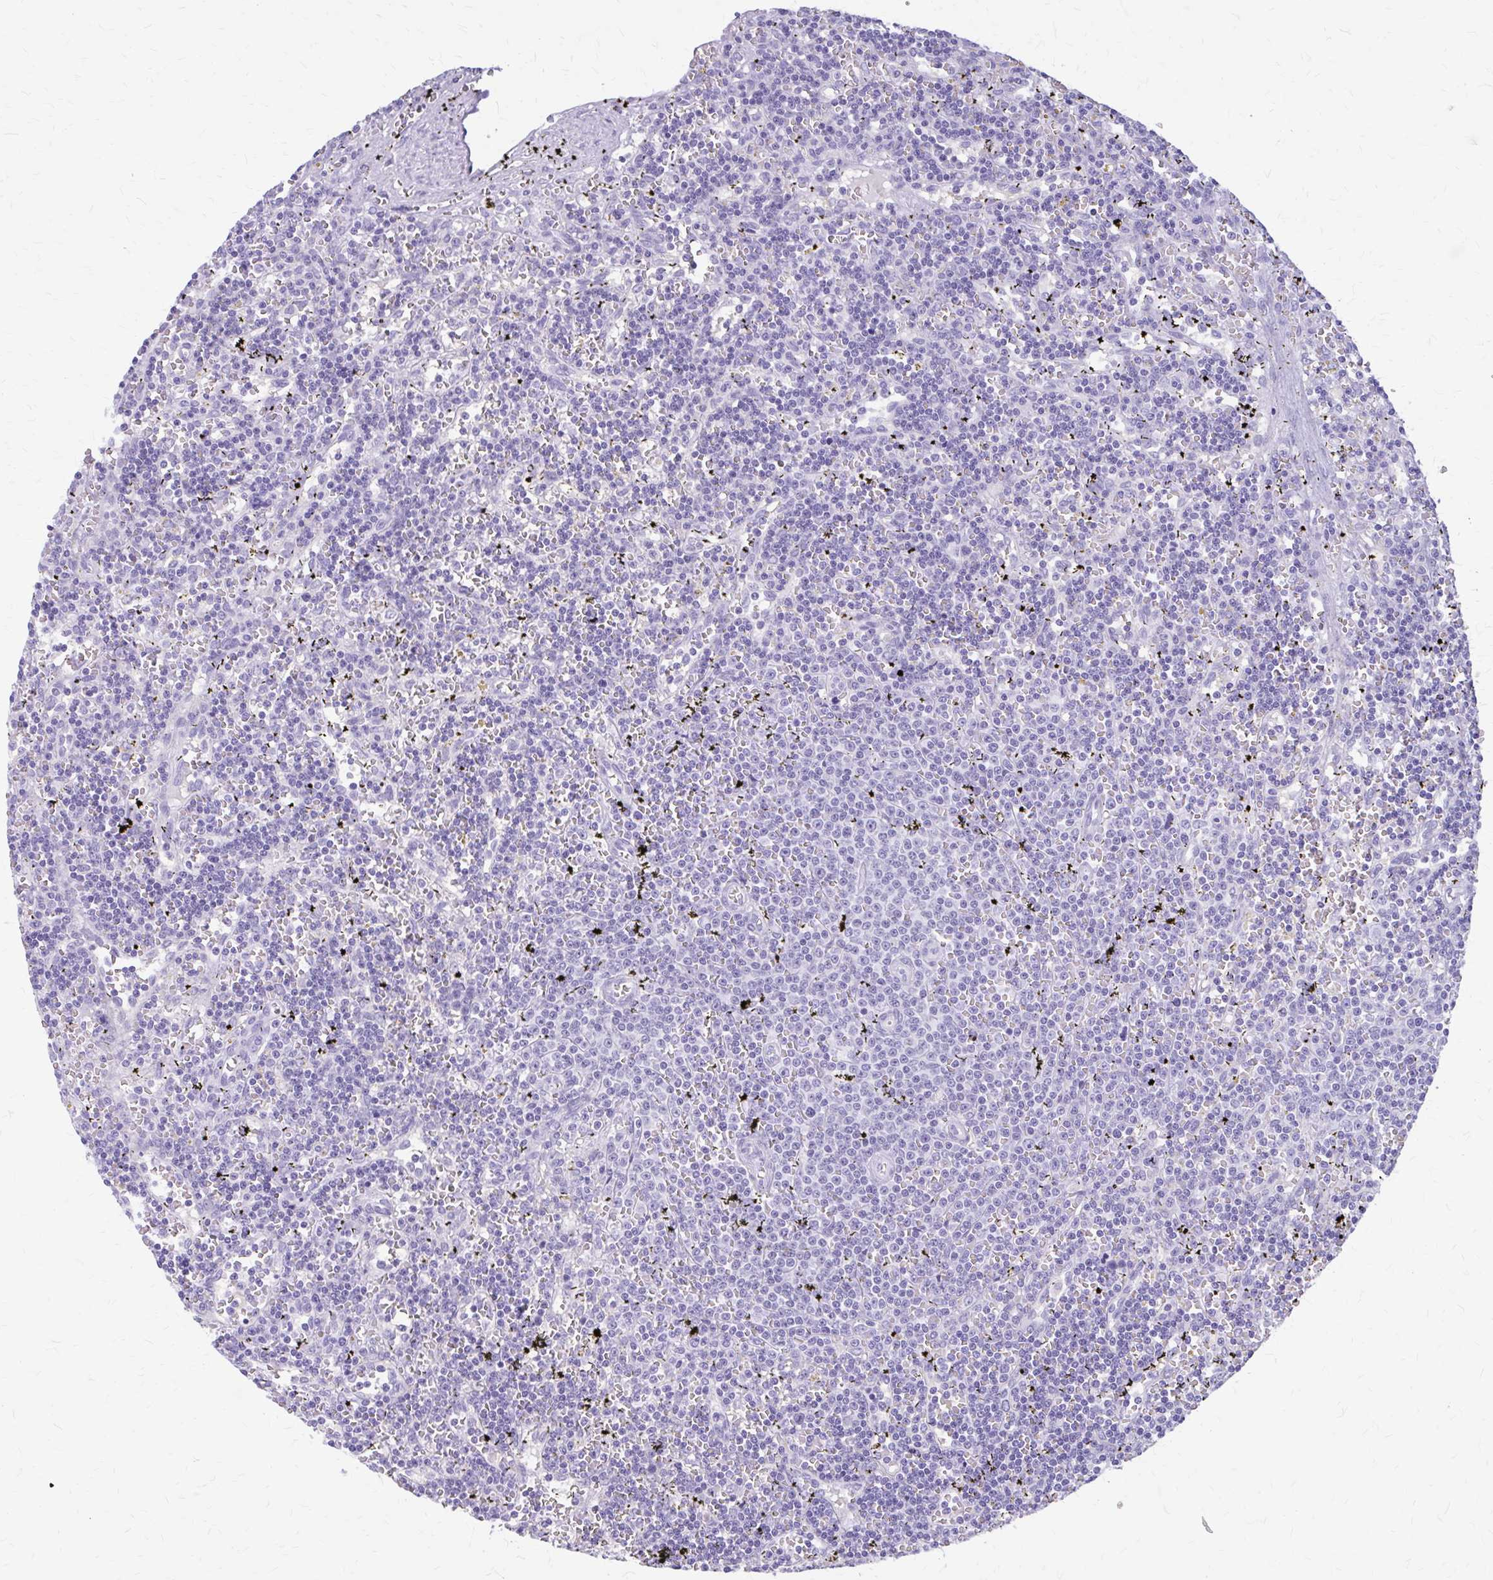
{"staining": {"intensity": "negative", "quantity": "none", "location": "none"}, "tissue": "lymphoma", "cell_type": "Tumor cells", "image_type": "cancer", "snomed": [{"axis": "morphology", "description": "Malignant lymphoma, non-Hodgkin's type, Low grade"}, {"axis": "topography", "description": "Spleen"}], "caption": "Malignant lymphoma, non-Hodgkin's type (low-grade) was stained to show a protein in brown. There is no significant expression in tumor cells.", "gene": "KLHDC7A", "patient": {"sex": "male", "age": 60}}